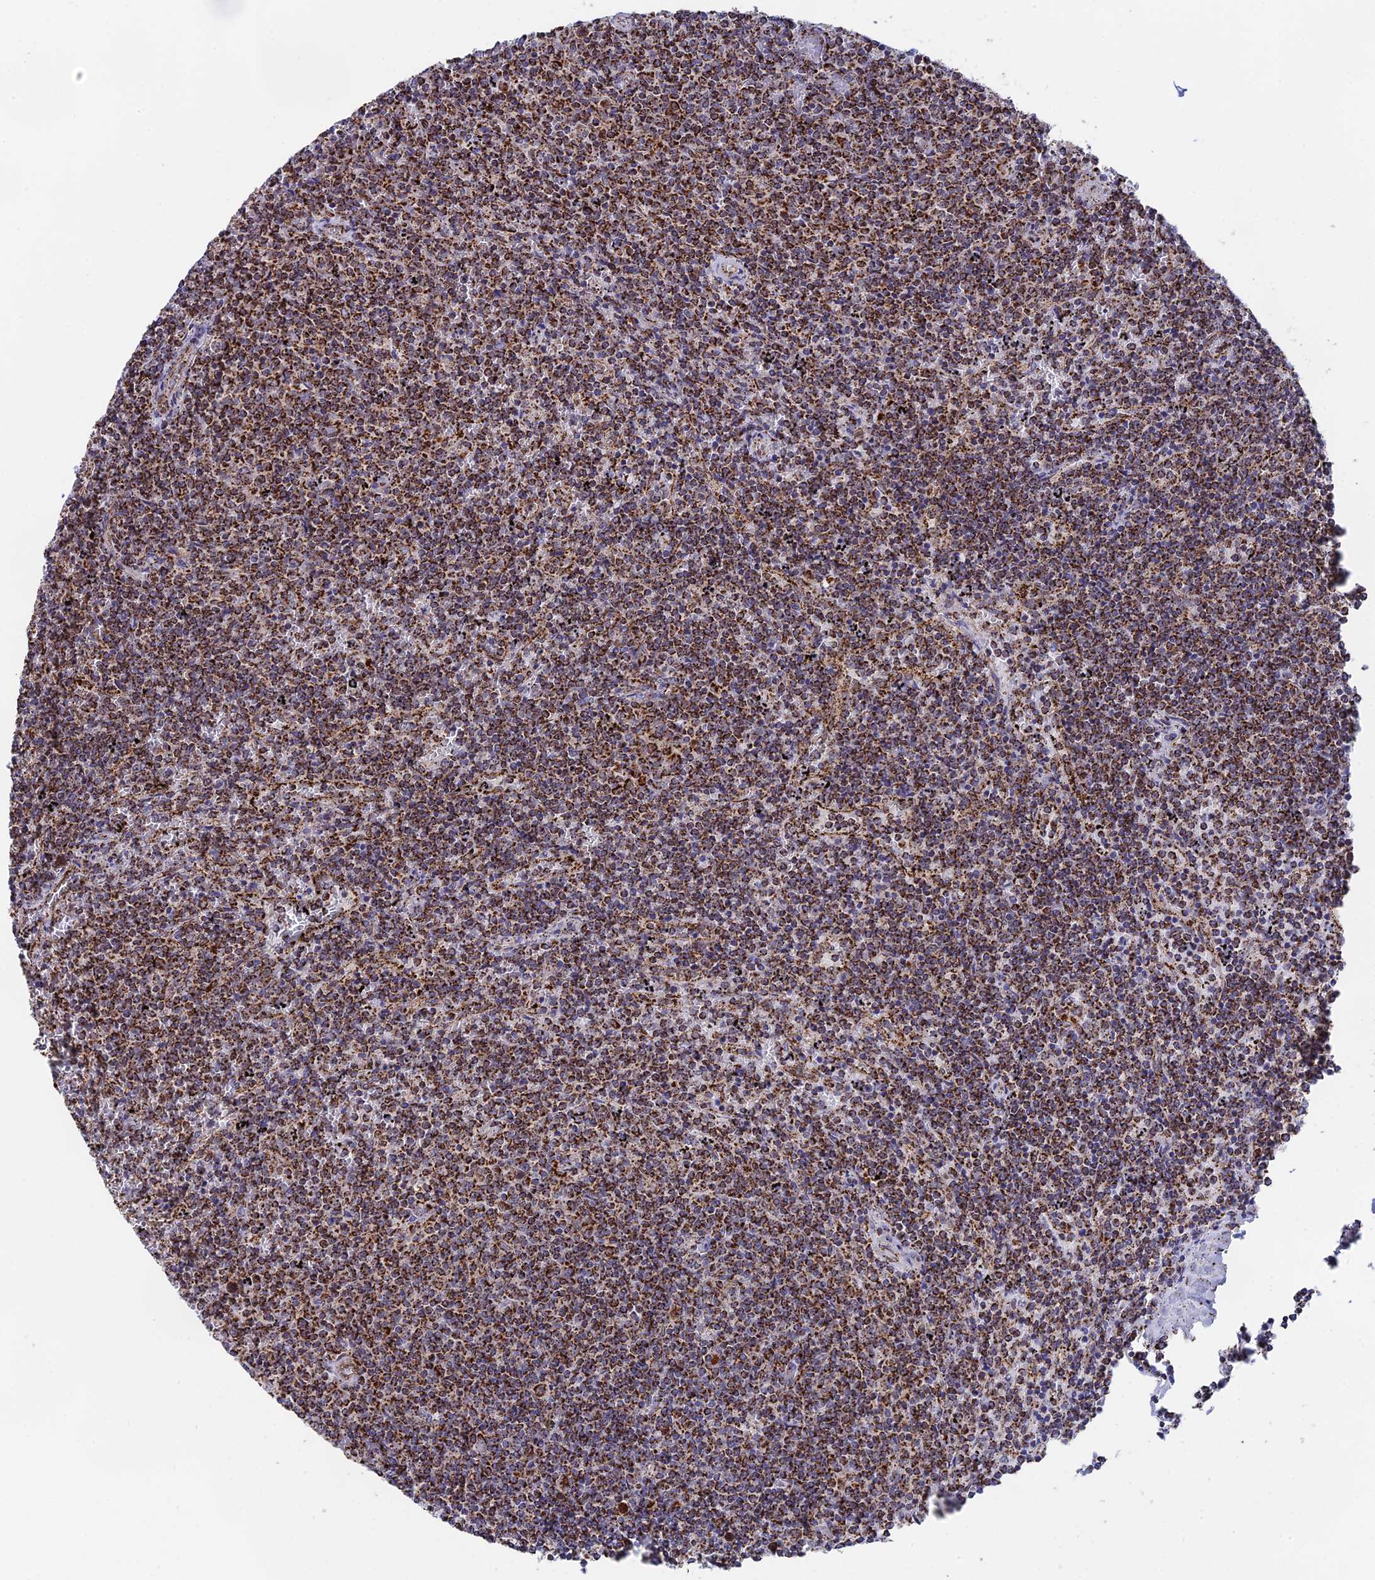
{"staining": {"intensity": "strong", "quantity": ">75%", "location": "cytoplasmic/membranous"}, "tissue": "lymphoma", "cell_type": "Tumor cells", "image_type": "cancer", "snomed": [{"axis": "morphology", "description": "Malignant lymphoma, non-Hodgkin's type, Low grade"}, {"axis": "topography", "description": "Spleen"}], "caption": "Lymphoma stained with a protein marker exhibits strong staining in tumor cells.", "gene": "CDC16", "patient": {"sex": "female", "age": 50}}